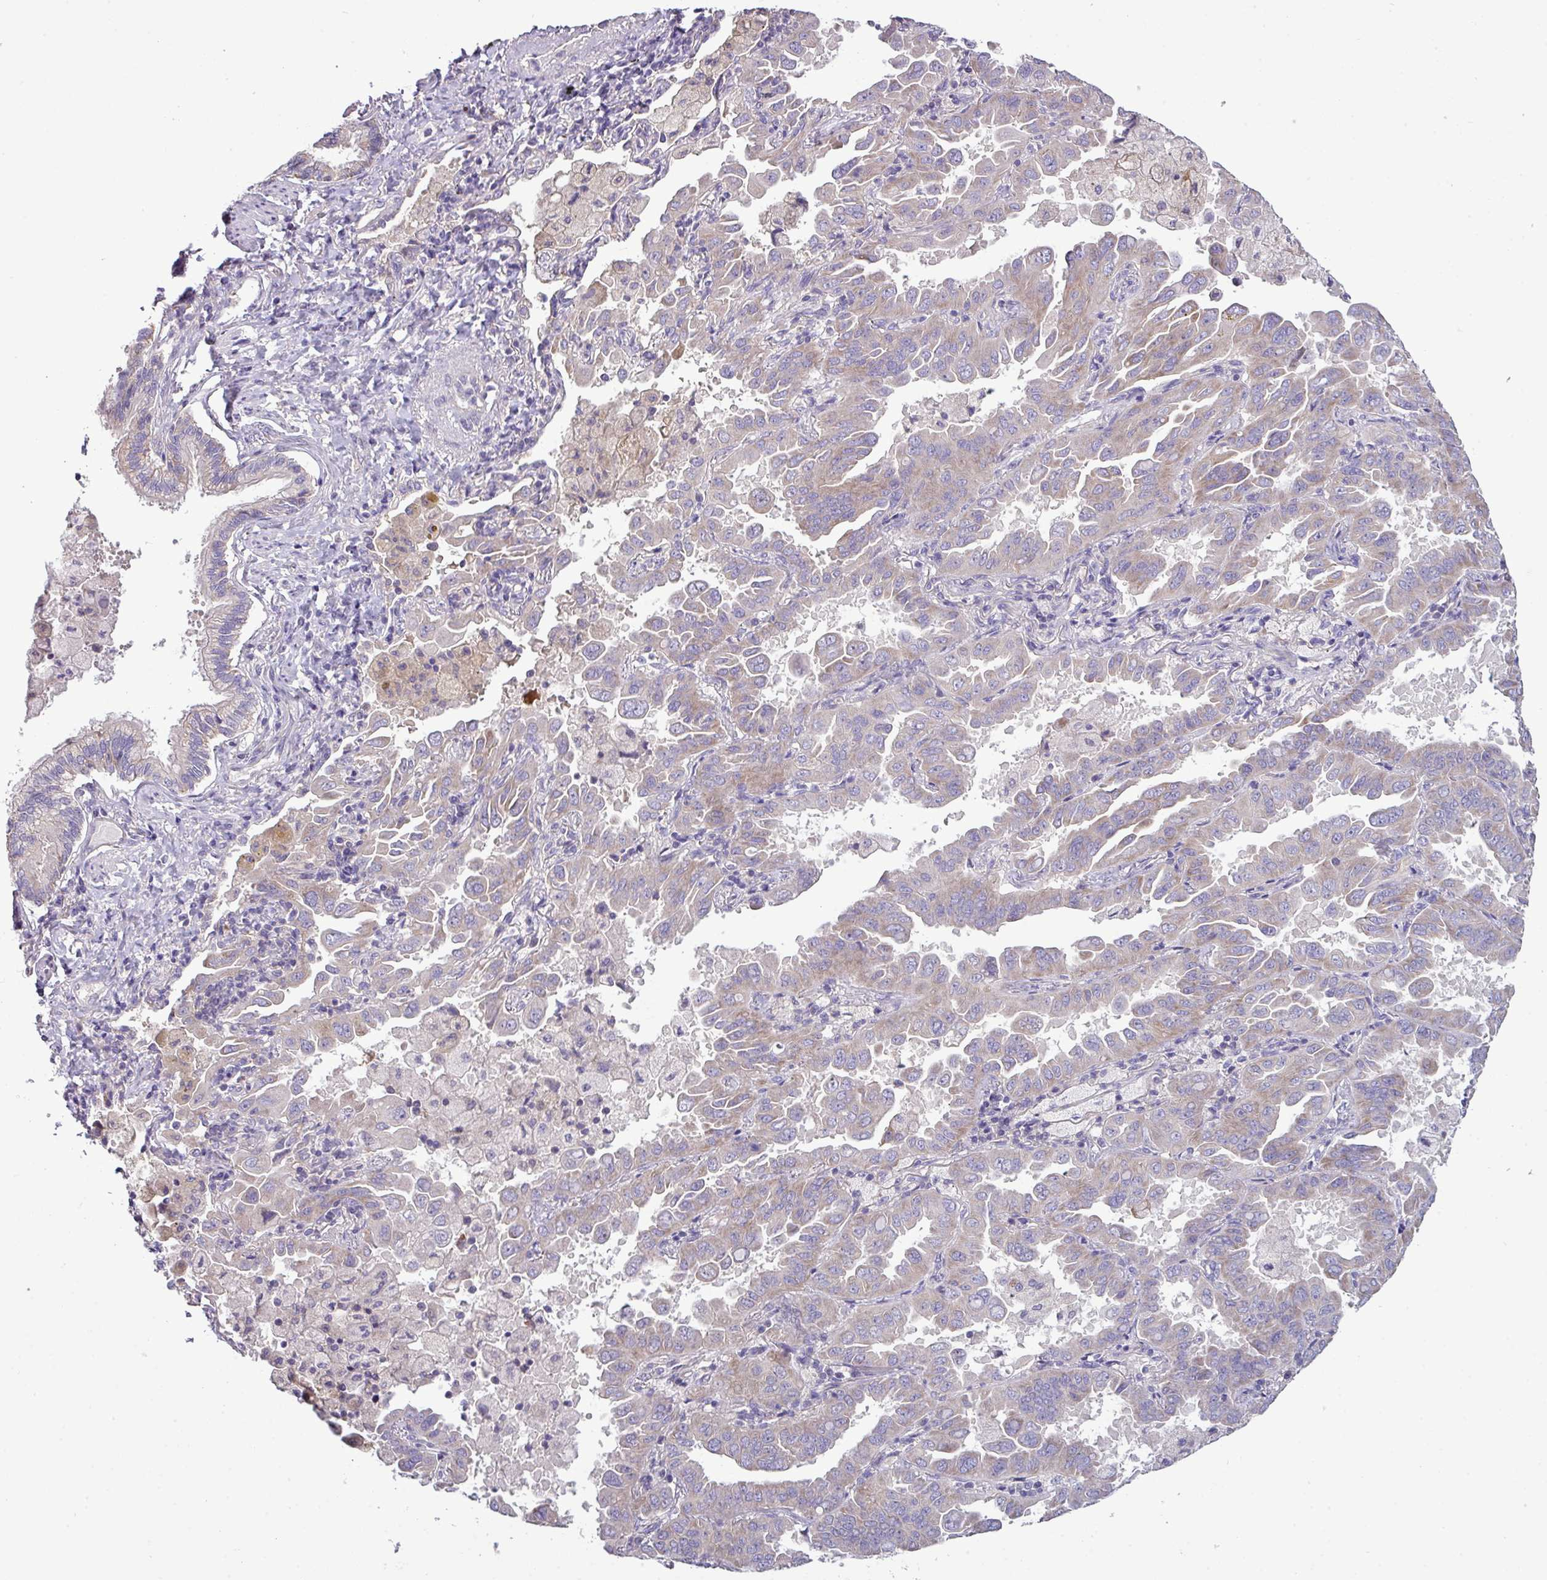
{"staining": {"intensity": "weak", "quantity": "25%-75%", "location": "cytoplasmic/membranous"}, "tissue": "lung cancer", "cell_type": "Tumor cells", "image_type": "cancer", "snomed": [{"axis": "morphology", "description": "Adenocarcinoma, NOS"}, {"axis": "topography", "description": "Lung"}], "caption": "Protein expression analysis of adenocarcinoma (lung) shows weak cytoplasmic/membranous staining in about 25%-75% of tumor cells. The staining was performed using DAB, with brown indicating positive protein expression. Nuclei are stained blue with hematoxylin.", "gene": "AGAP5", "patient": {"sex": "male", "age": 64}}